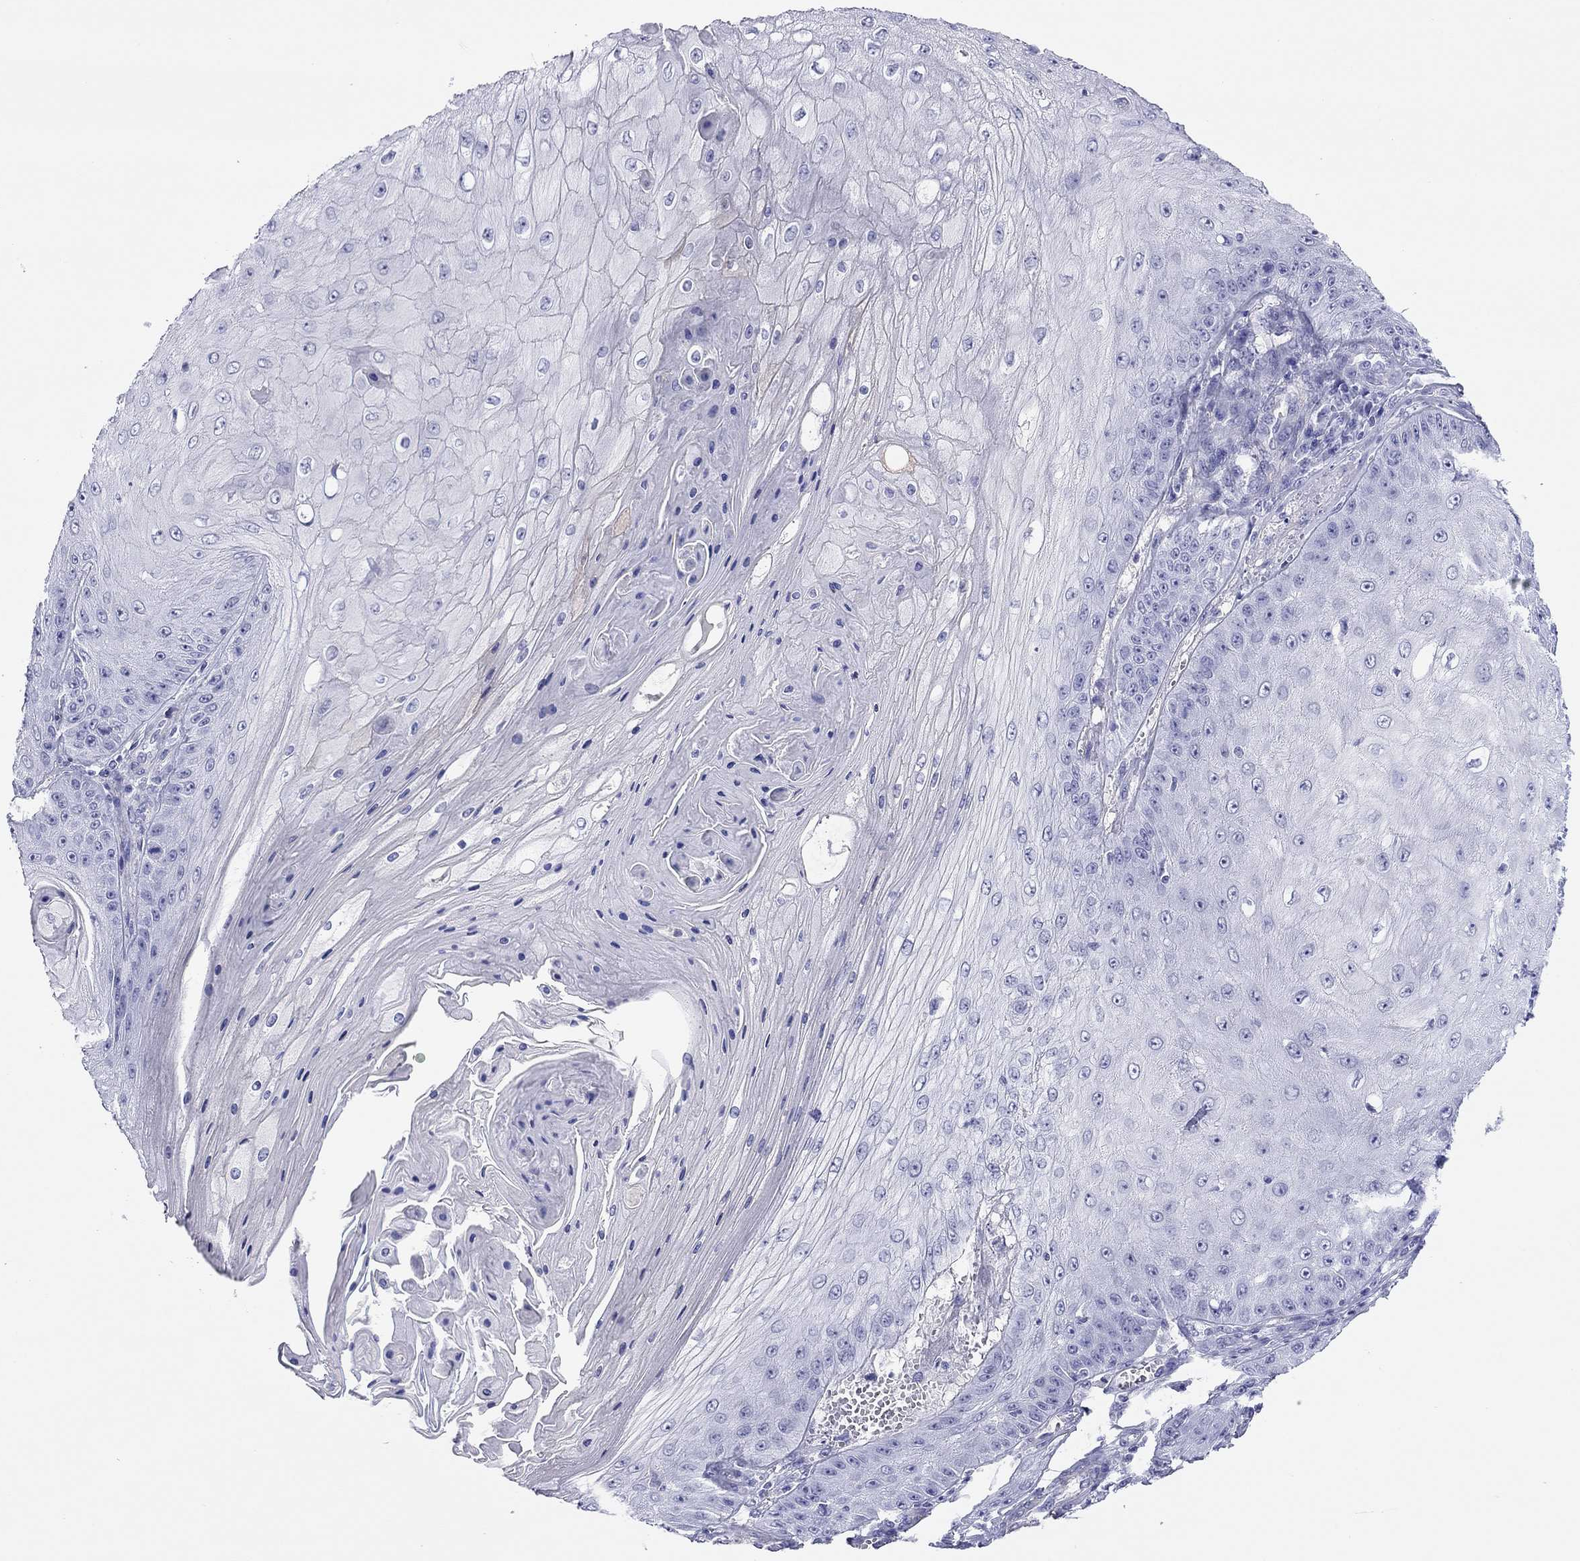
{"staining": {"intensity": "negative", "quantity": "none", "location": "none"}, "tissue": "skin cancer", "cell_type": "Tumor cells", "image_type": "cancer", "snomed": [{"axis": "morphology", "description": "Squamous cell carcinoma, NOS"}, {"axis": "topography", "description": "Skin"}], "caption": "An immunohistochemistry (IHC) photomicrograph of skin squamous cell carcinoma is shown. There is no staining in tumor cells of skin squamous cell carcinoma.", "gene": "MYMX", "patient": {"sex": "male", "age": 70}}